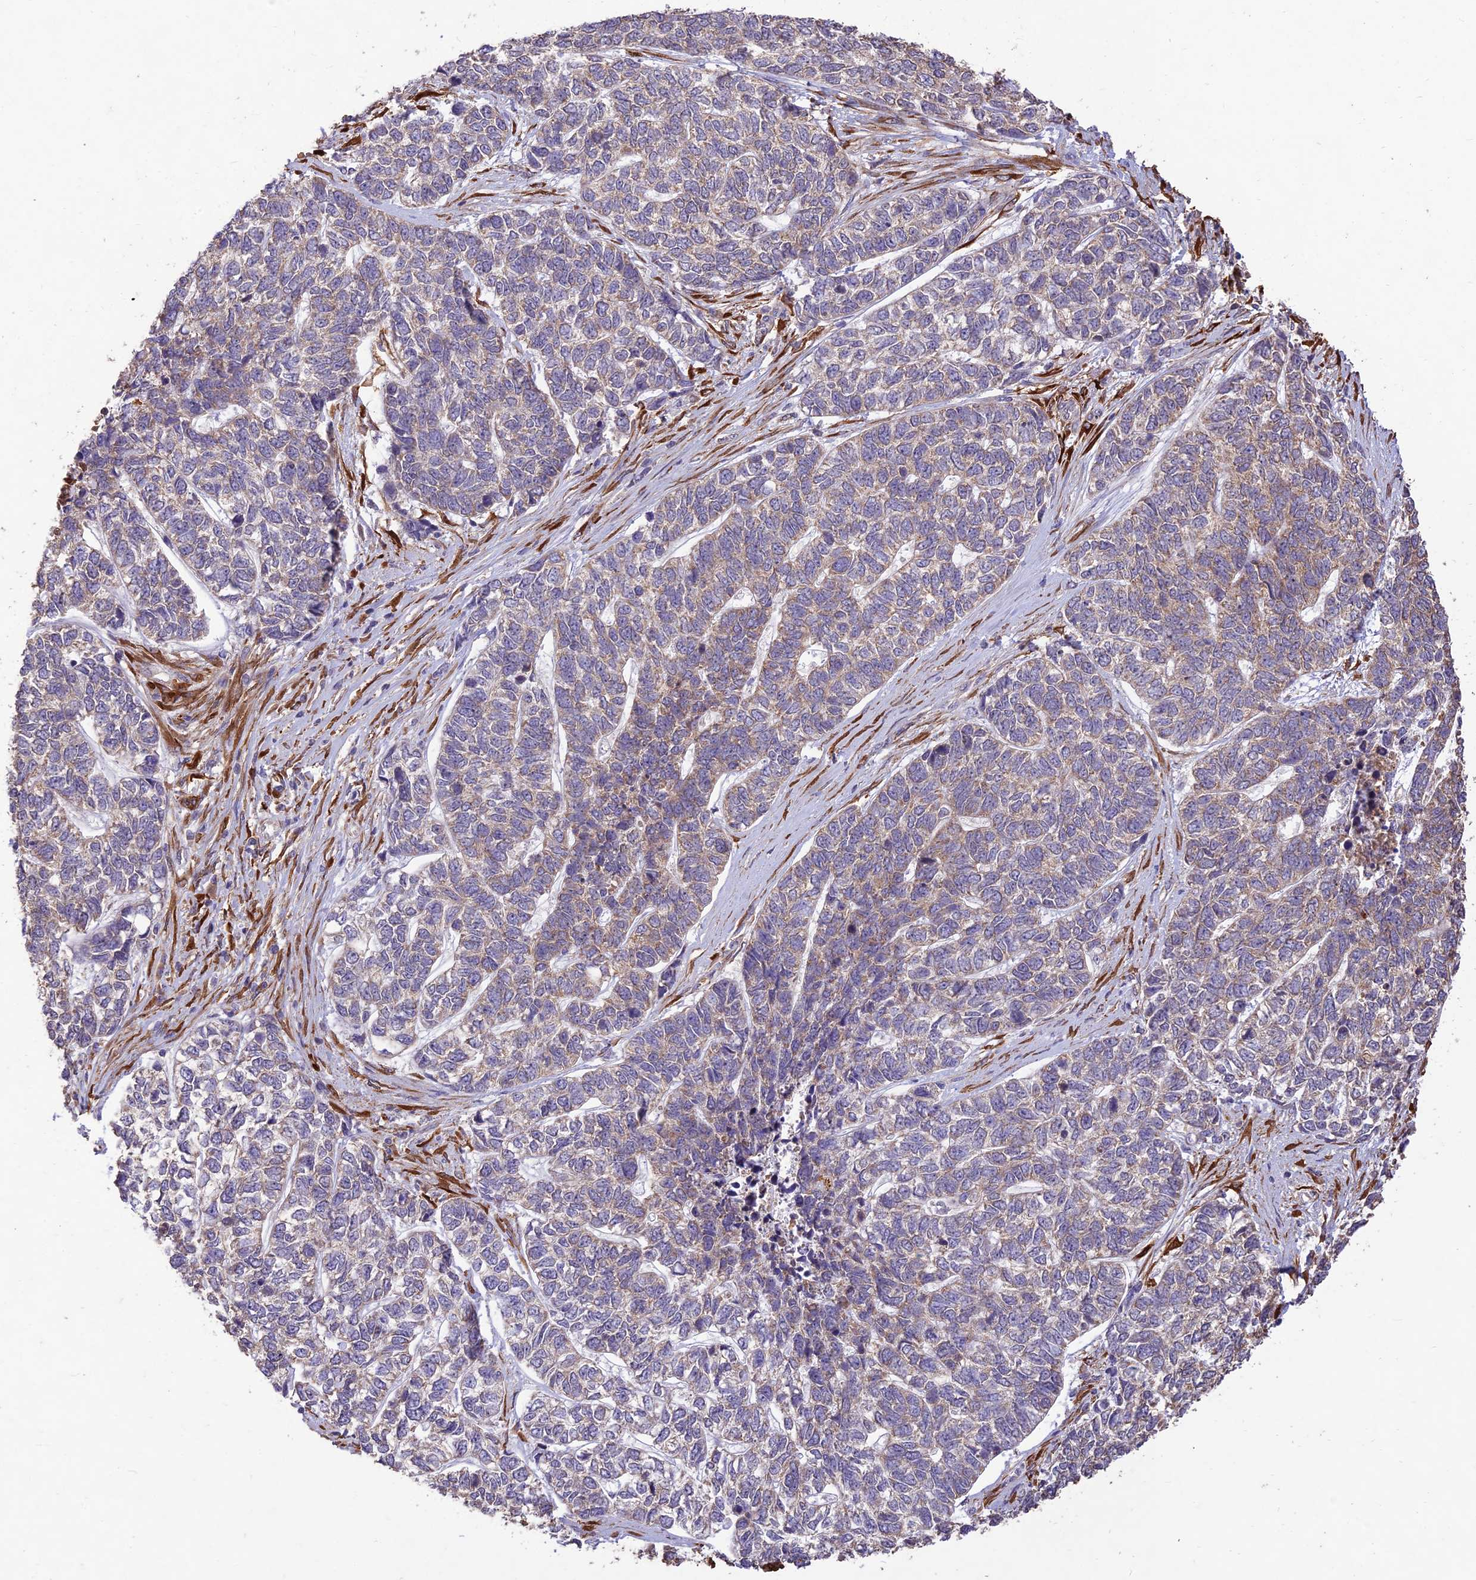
{"staining": {"intensity": "weak", "quantity": "25%-75%", "location": "cytoplasmic/membranous"}, "tissue": "skin cancer", "cell_type": "Tumor cells", "image_type": "cancer", "snomed": [{"axis": "morphology", "description": "Basal cell carcinoma"}, {"axis": "topography", "description": "Skin"}], "caption": "Human skin basal cell carcinoma stained with a protein marker reveals weak staining in tumor cells.", "gene": "PPP1R11", "patient": {"sex": "female", "age": 65}}